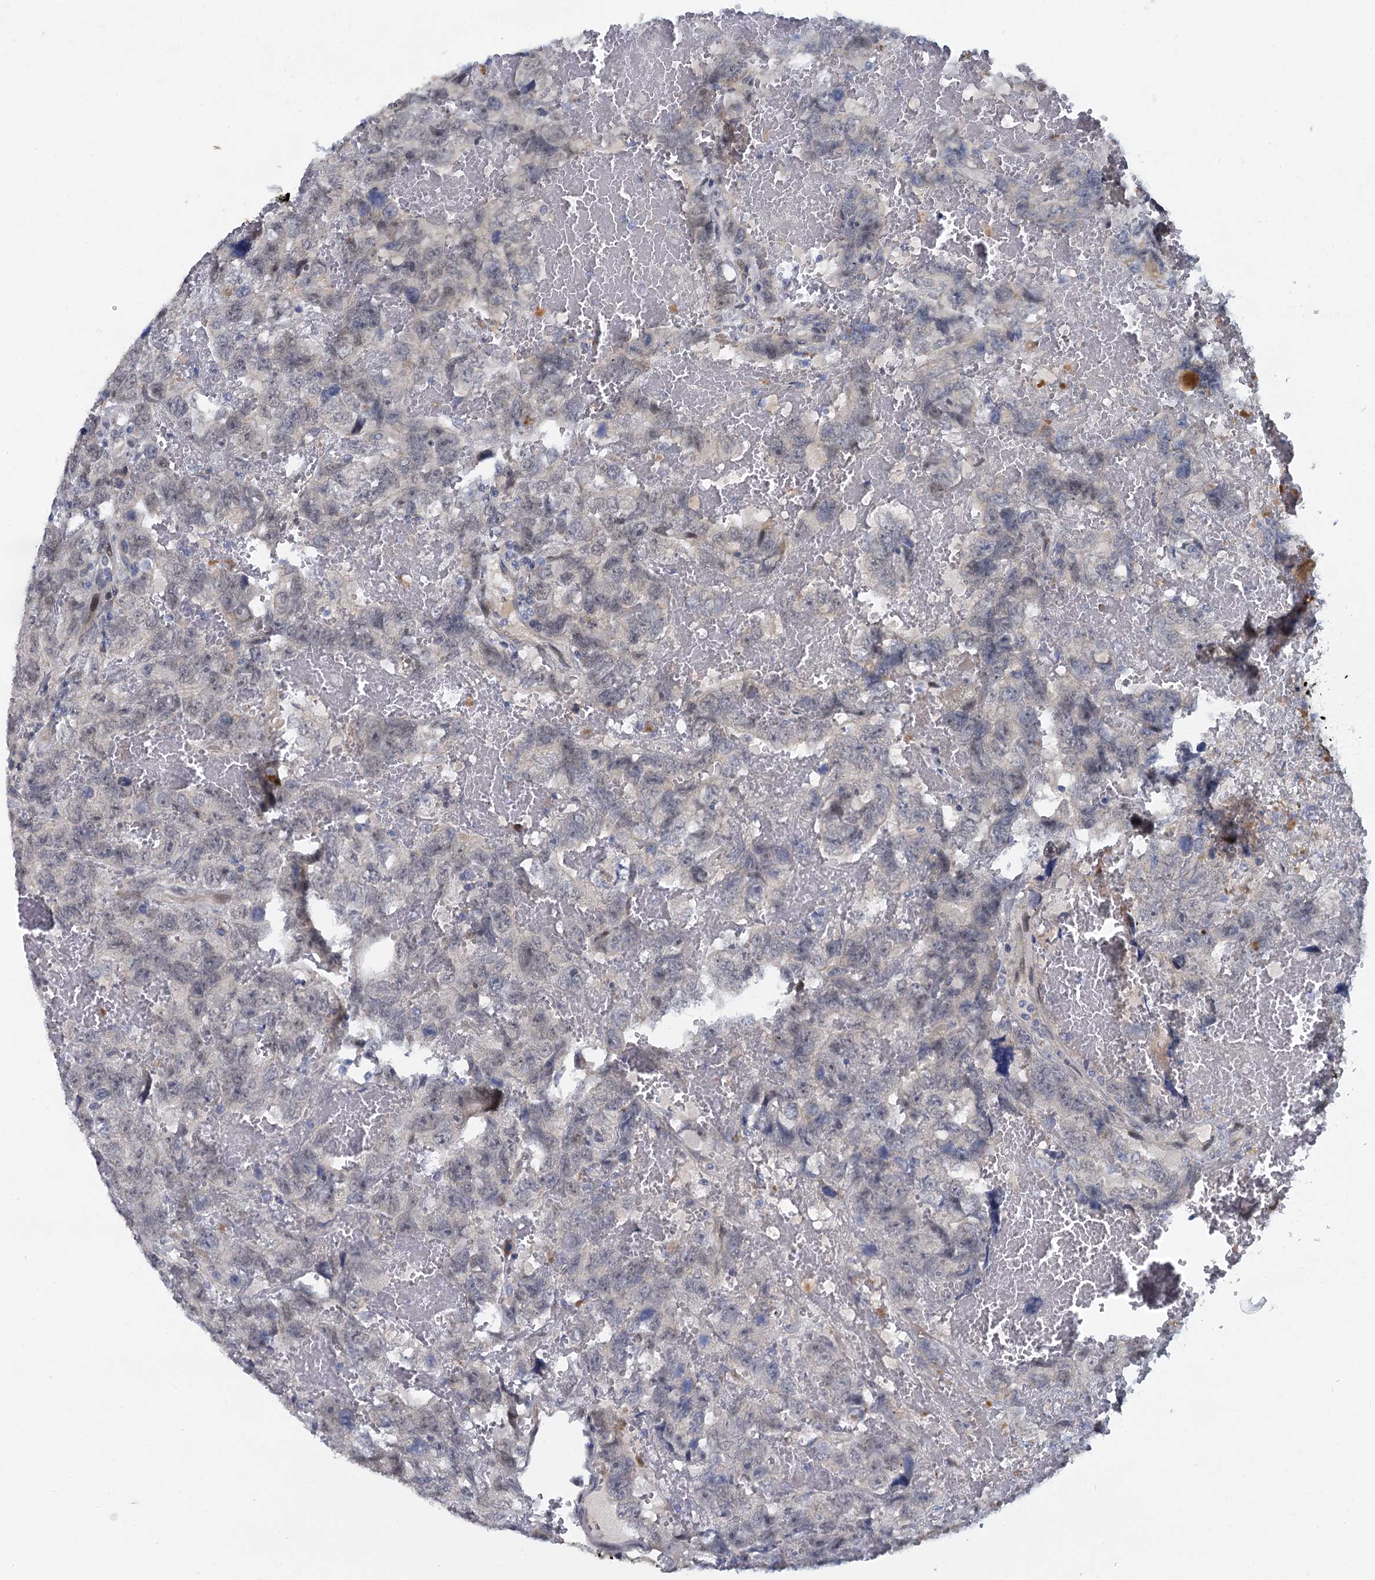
{"staining": {"intensity": "negative", "quantity": "none", "location": "none"}, "tissue": "testis cancer", "cell_type": "Tumor cells", "image_type": "cancer", "snomed": [{"axis": "morphology", "description": "Carcinoma, Embryonal, NOS"}, {"axis": "topography", "description": "Testis"}], "caption": "The micrograph demonstrates no staining of tumor cells in testis cancer (embryonal carcinoma).", "gene": "ACRBP", "patient": {"sex": "male", "age": 45}}